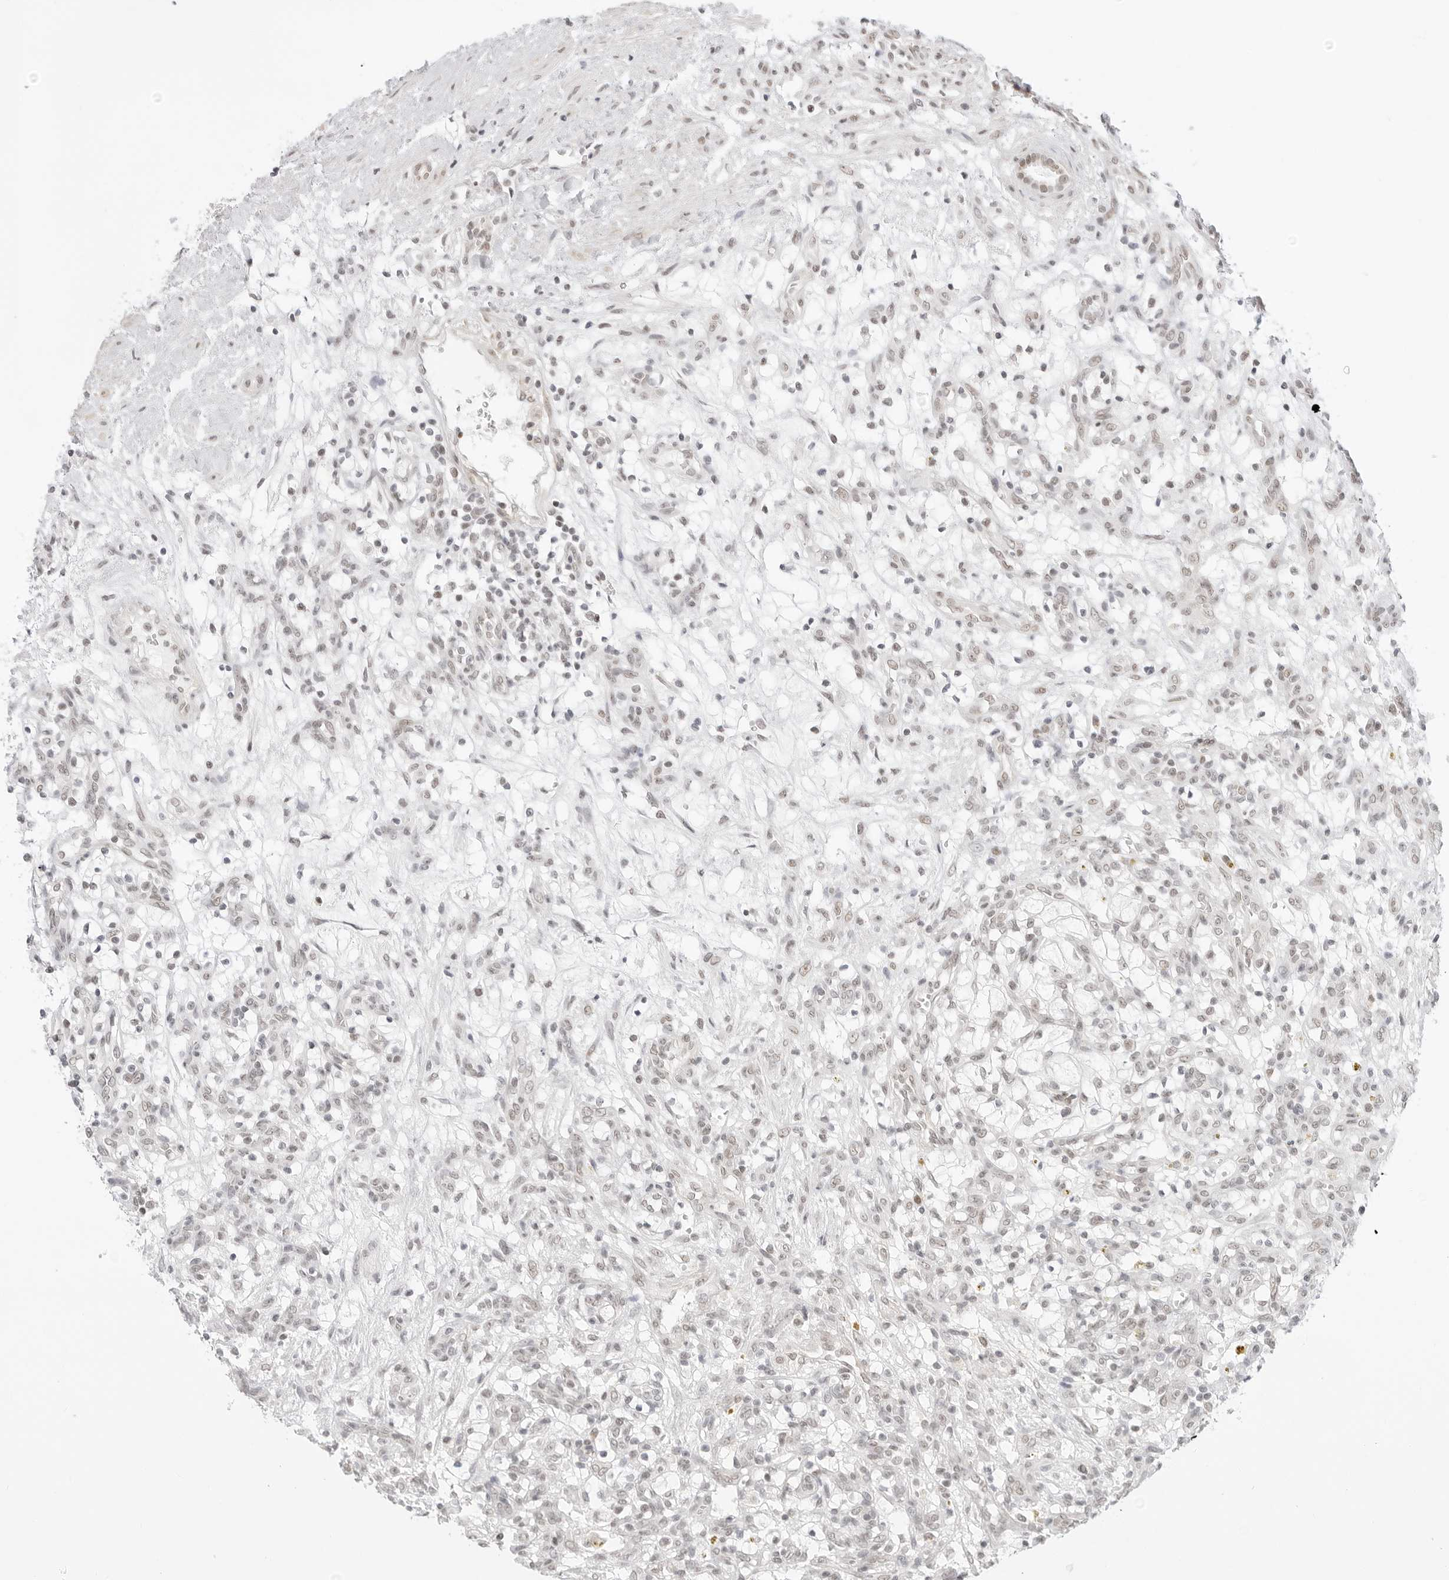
{"staining": {"intensity": "negative", "quantity": "none", "location": "none"}, "tissue": "renal cancer", "cell_type": "Tumor cells", "image_type": "cancer", "snomed": [{"axis": "morphology", "description": "Adenocarcinoma, NOS"}, {"axis": "topography", "description": "Kidney"}], "caption": "Adenocarcinoma (renal) stained for a protein using IHC exhibits no expression tumor cells.", "gene": "TCIM", "patient": {"sex": "female", "age": 57}}